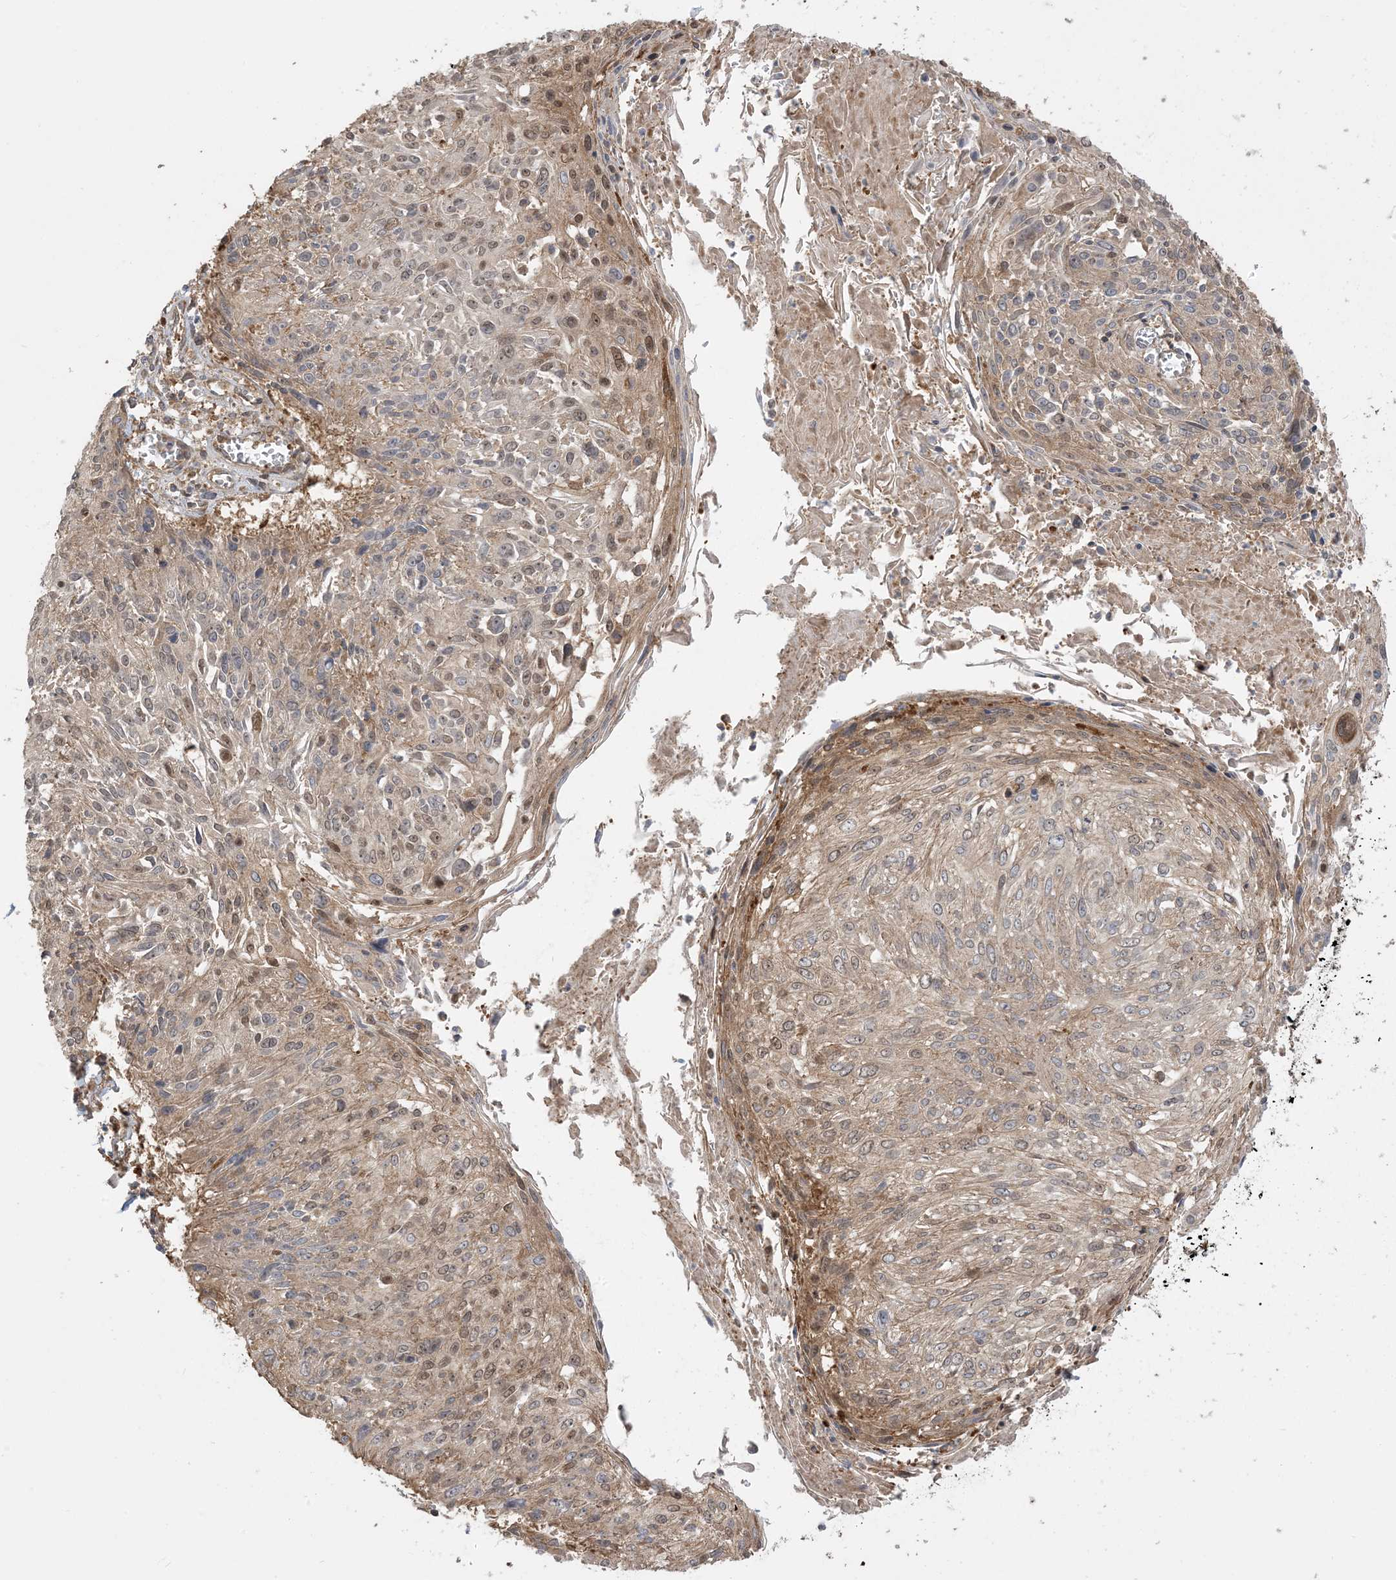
{"staining": {"intensity": "moderate", "quantity": "25%-75%", "location": "cytoplasmic/membranous,nuclear"}, "tissue": "cervical cancer", "cell_type": "Tumor cells", "image_type": "cancer", "snomed": [{"axis": "morphology", "description": "Squamous cell carcinoma, NOS"}, {"axis": "topography", "description": "Cervix"}], "caption": "The photomicrograph exhibits immunohistochemical staining of cervical squamous cell carcinoma. There is moderate cytoplasmic/membranous and nuclear expression is appreciated in approximately 25%-75% of tumor cells.", "gene": "SRP72", "patient": {"sex": "female", "age": 51}}